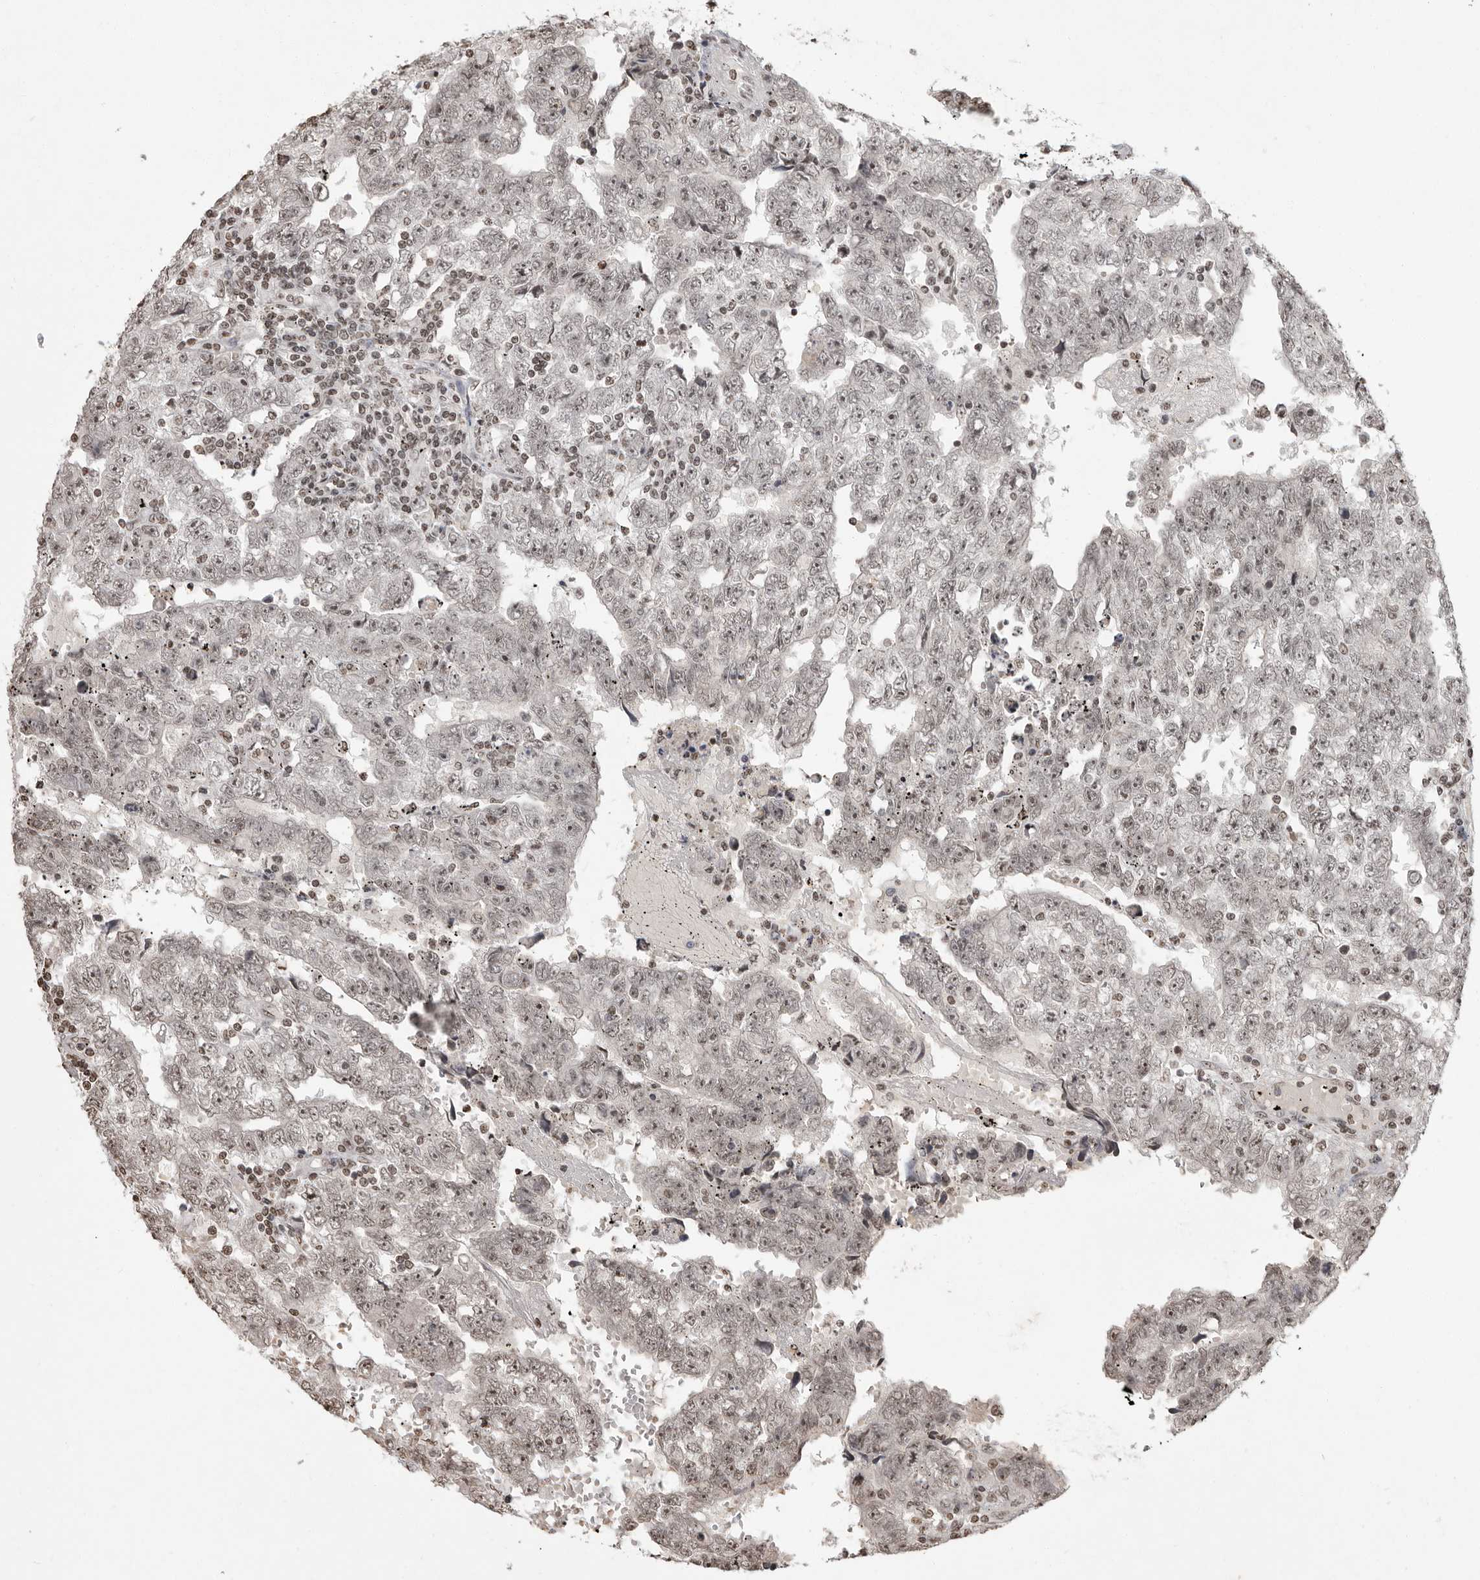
{"staining": {"intensity": "weak", "quantity": ">75%", "location": "nuclear"}, "tissue": "testis cancer", "cell_type": "Tumor cells", "image_type": "cancer", "snomed": [{"axis": "morphology", "description": "Carcinoma, Embryonal, NOS"}, {"axis": "topography", "description": "Testis"}], "caption": "A brown stain shows weak nuclear staining of a protein in human testis cancer (embryonal carcinoma) tumor cells.", "gene": "WDR45", "patient": {"sex": "male", "age": 25}}